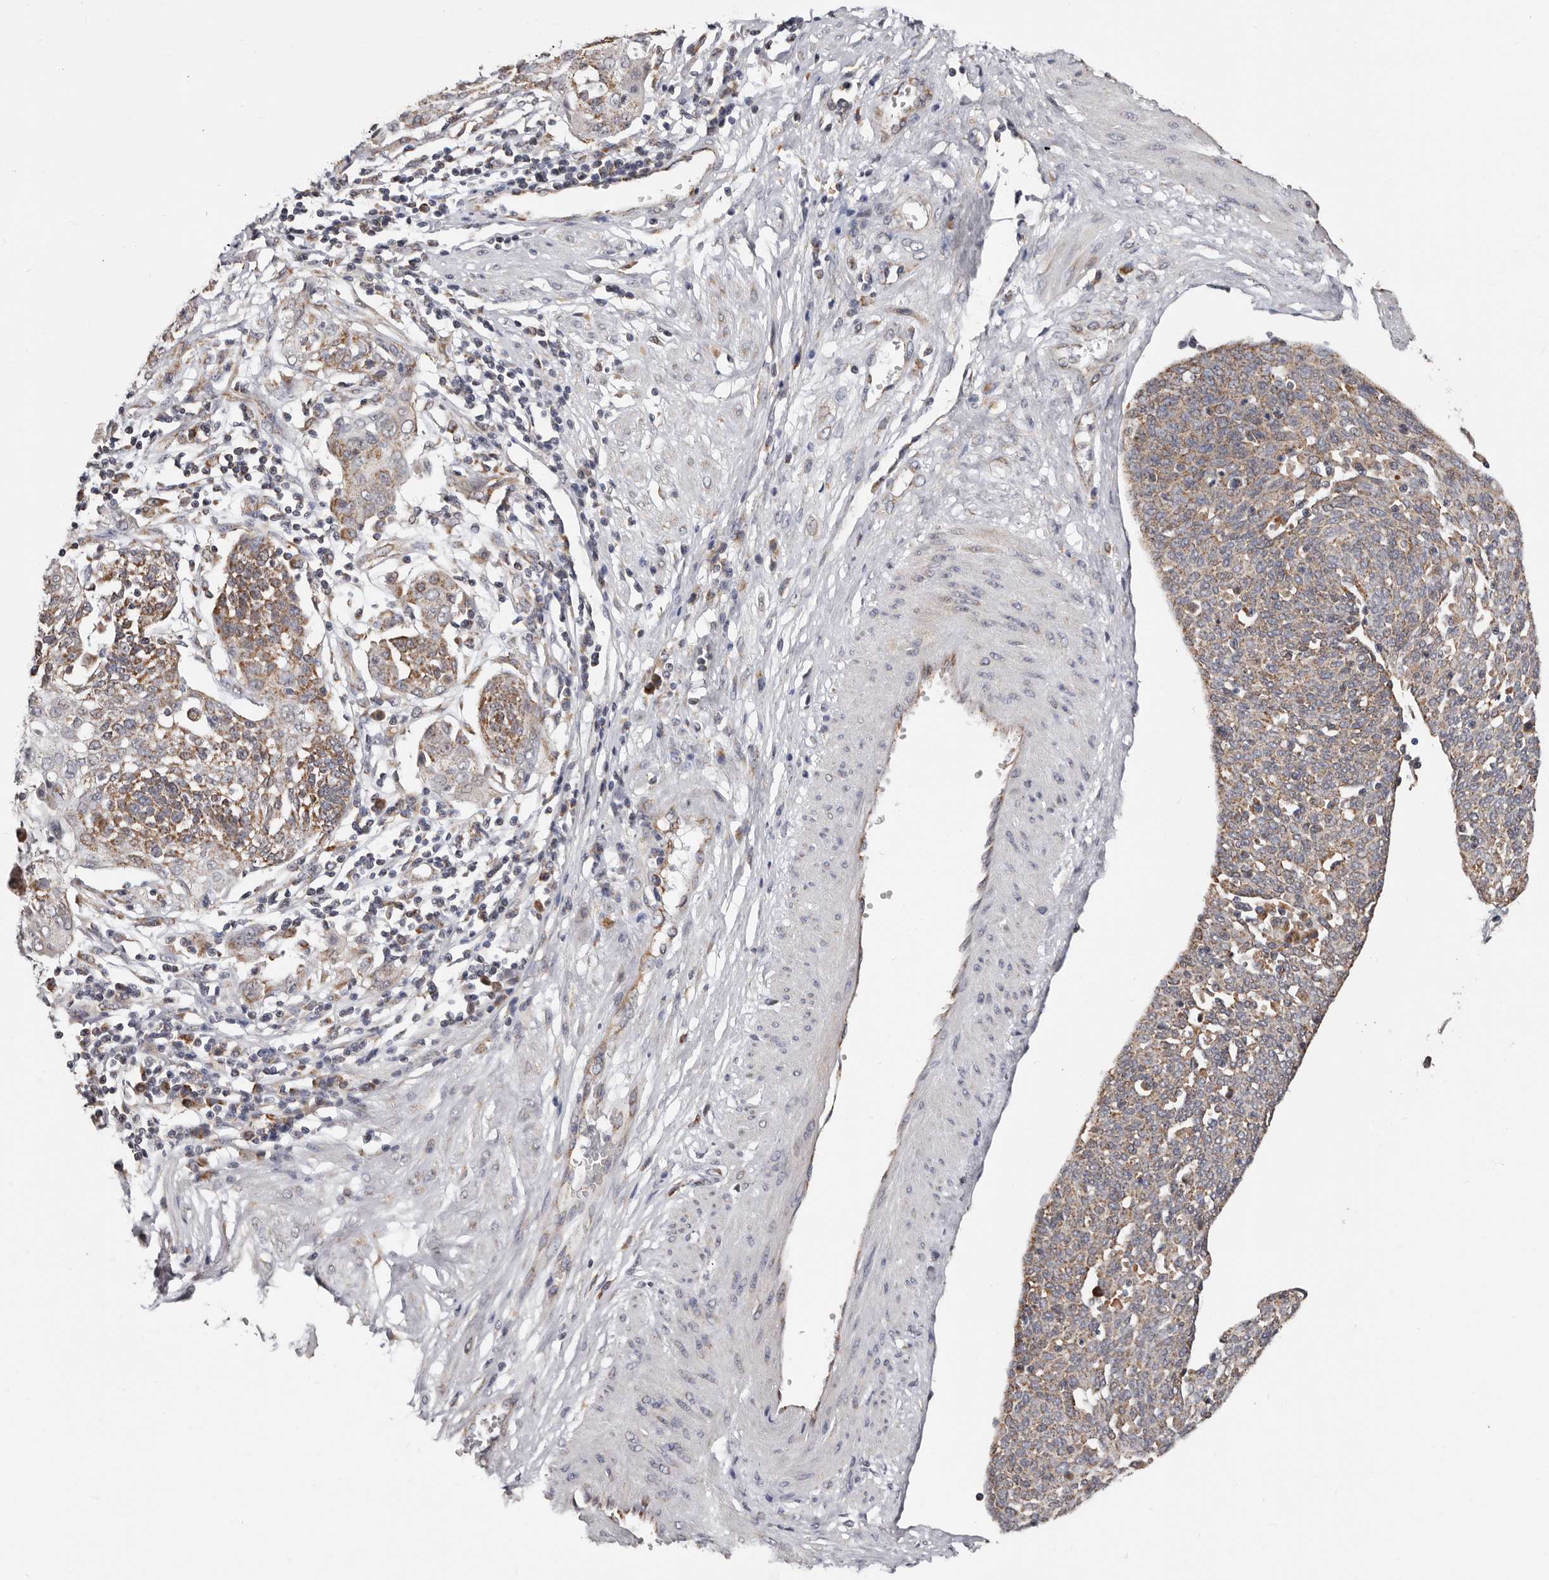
{"staining": {"intensity": "weak", "quantity": ">75%", "location": "cytoplasmic/membranous"}, "tissue": "cervical cancer", "cell_type": "Tumor cells", "image_type": "cancer", "snomed": [{"axis": "morphology", "description": "Squamous cell carcinoma, NOS"}, {"axis": "topography", "description": "Cervix"}], "caption": "IHC staining of cervical cancer (squamous cell carcinoma), which exhibits low levels of weak cytoplasmic/membranous positivity in approximately >75% of tumor cells indicating weak cytoplasmic/membranous protein expression. The staining was performed using DAB (brown) for protein detection and nuclei were counterstained in hematoxylin (blue).", "gene": "MRPL18", "patient": {"sex": "female", "age": 34}}